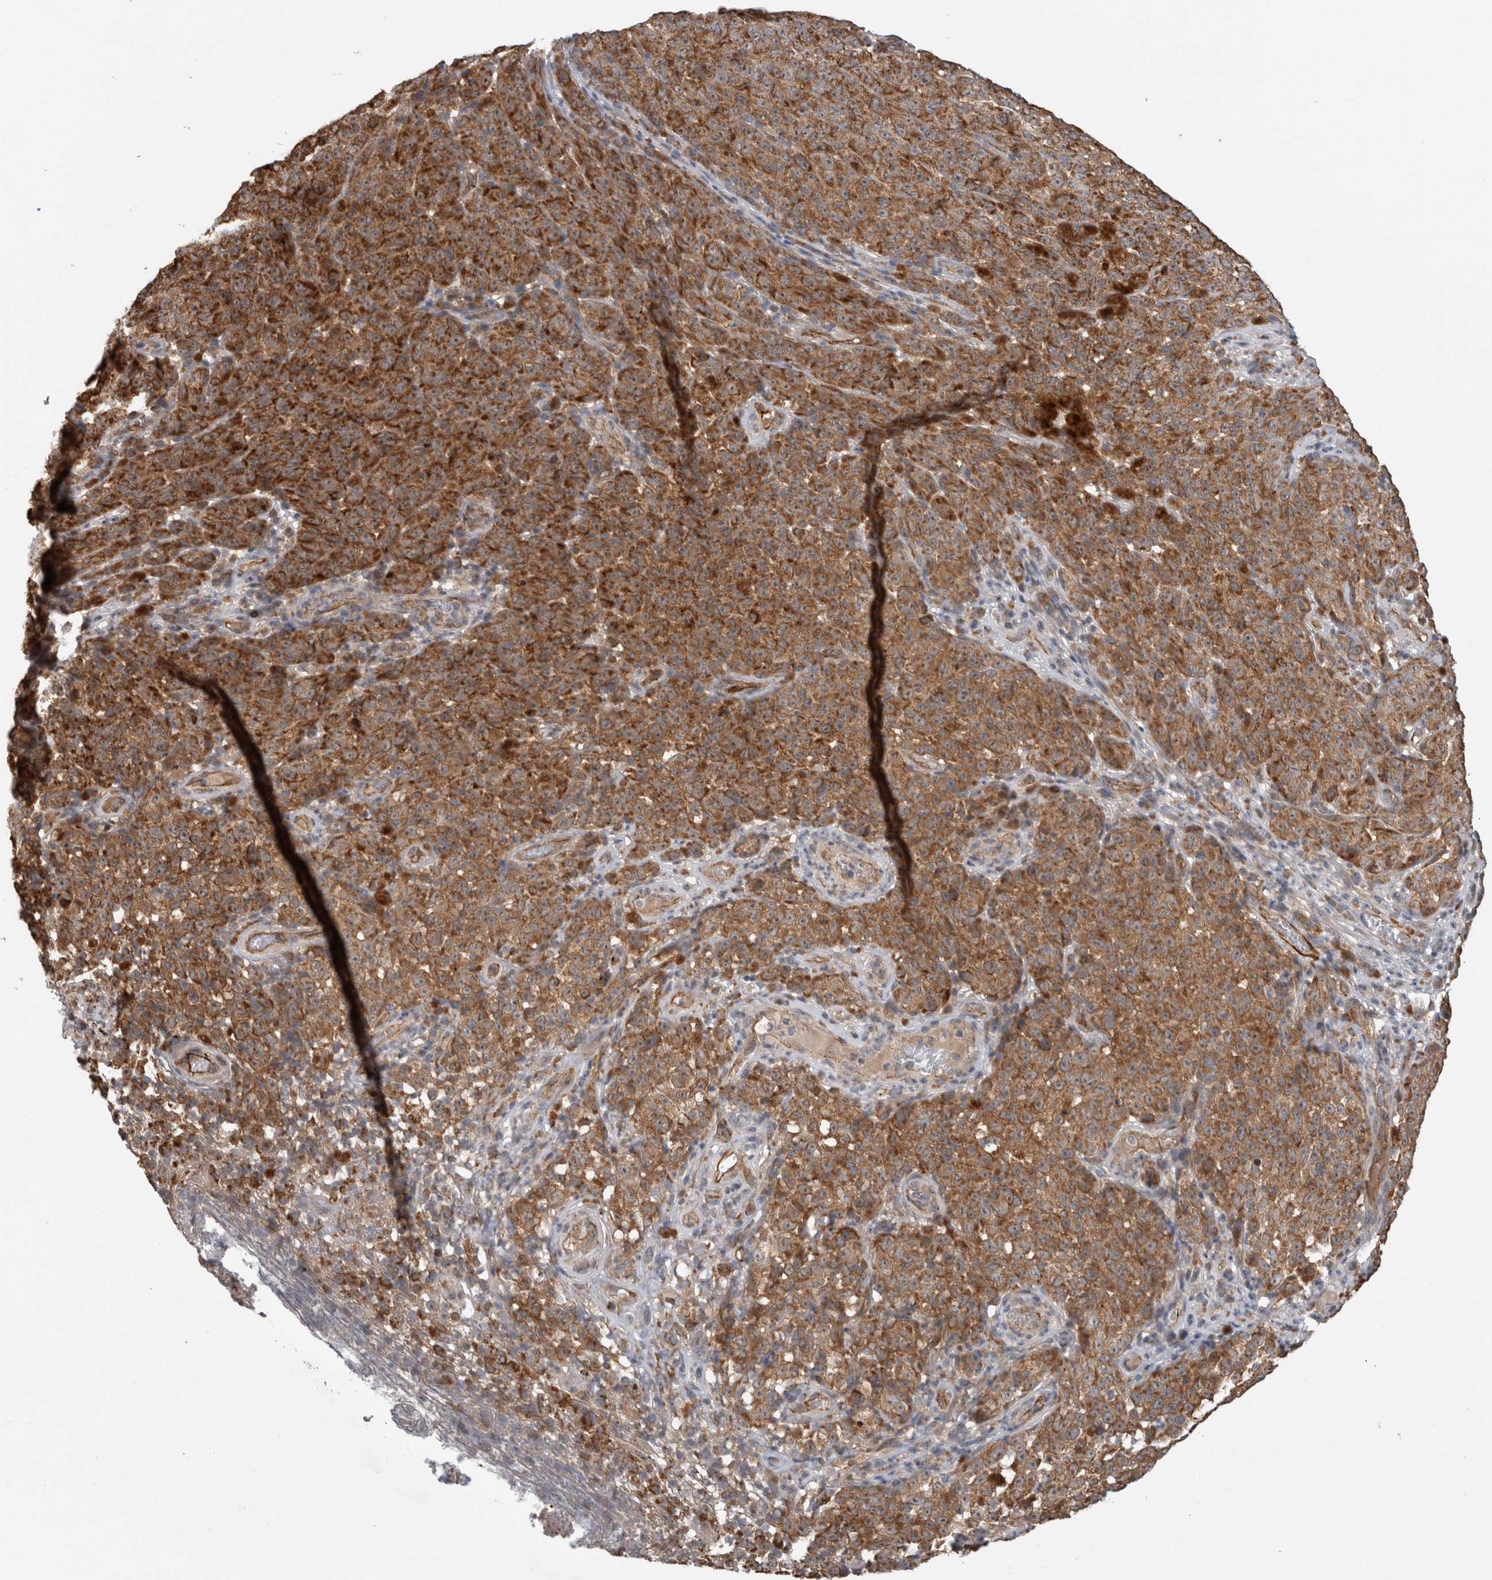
{"staining": {"intensity": "moderate", "quantity": ">75%", "location": "cytoplasmic/membranous"}, "tissue": "melanoma", "cell_type": "Tumor cells", "image_type": "cancer", "snomed": [{"axis": "morphology", "description": "Malignant melanoma, NOS"}, {"axis": "topography", "description": "Skin"}], "caption": "Protein staining demonstrates moderate cytoplasmic/membranous staining in about >75% of tumor cells in melanoma.", "gene": "ADGRL3", "patient": {"sex": "female", "age": 82}}